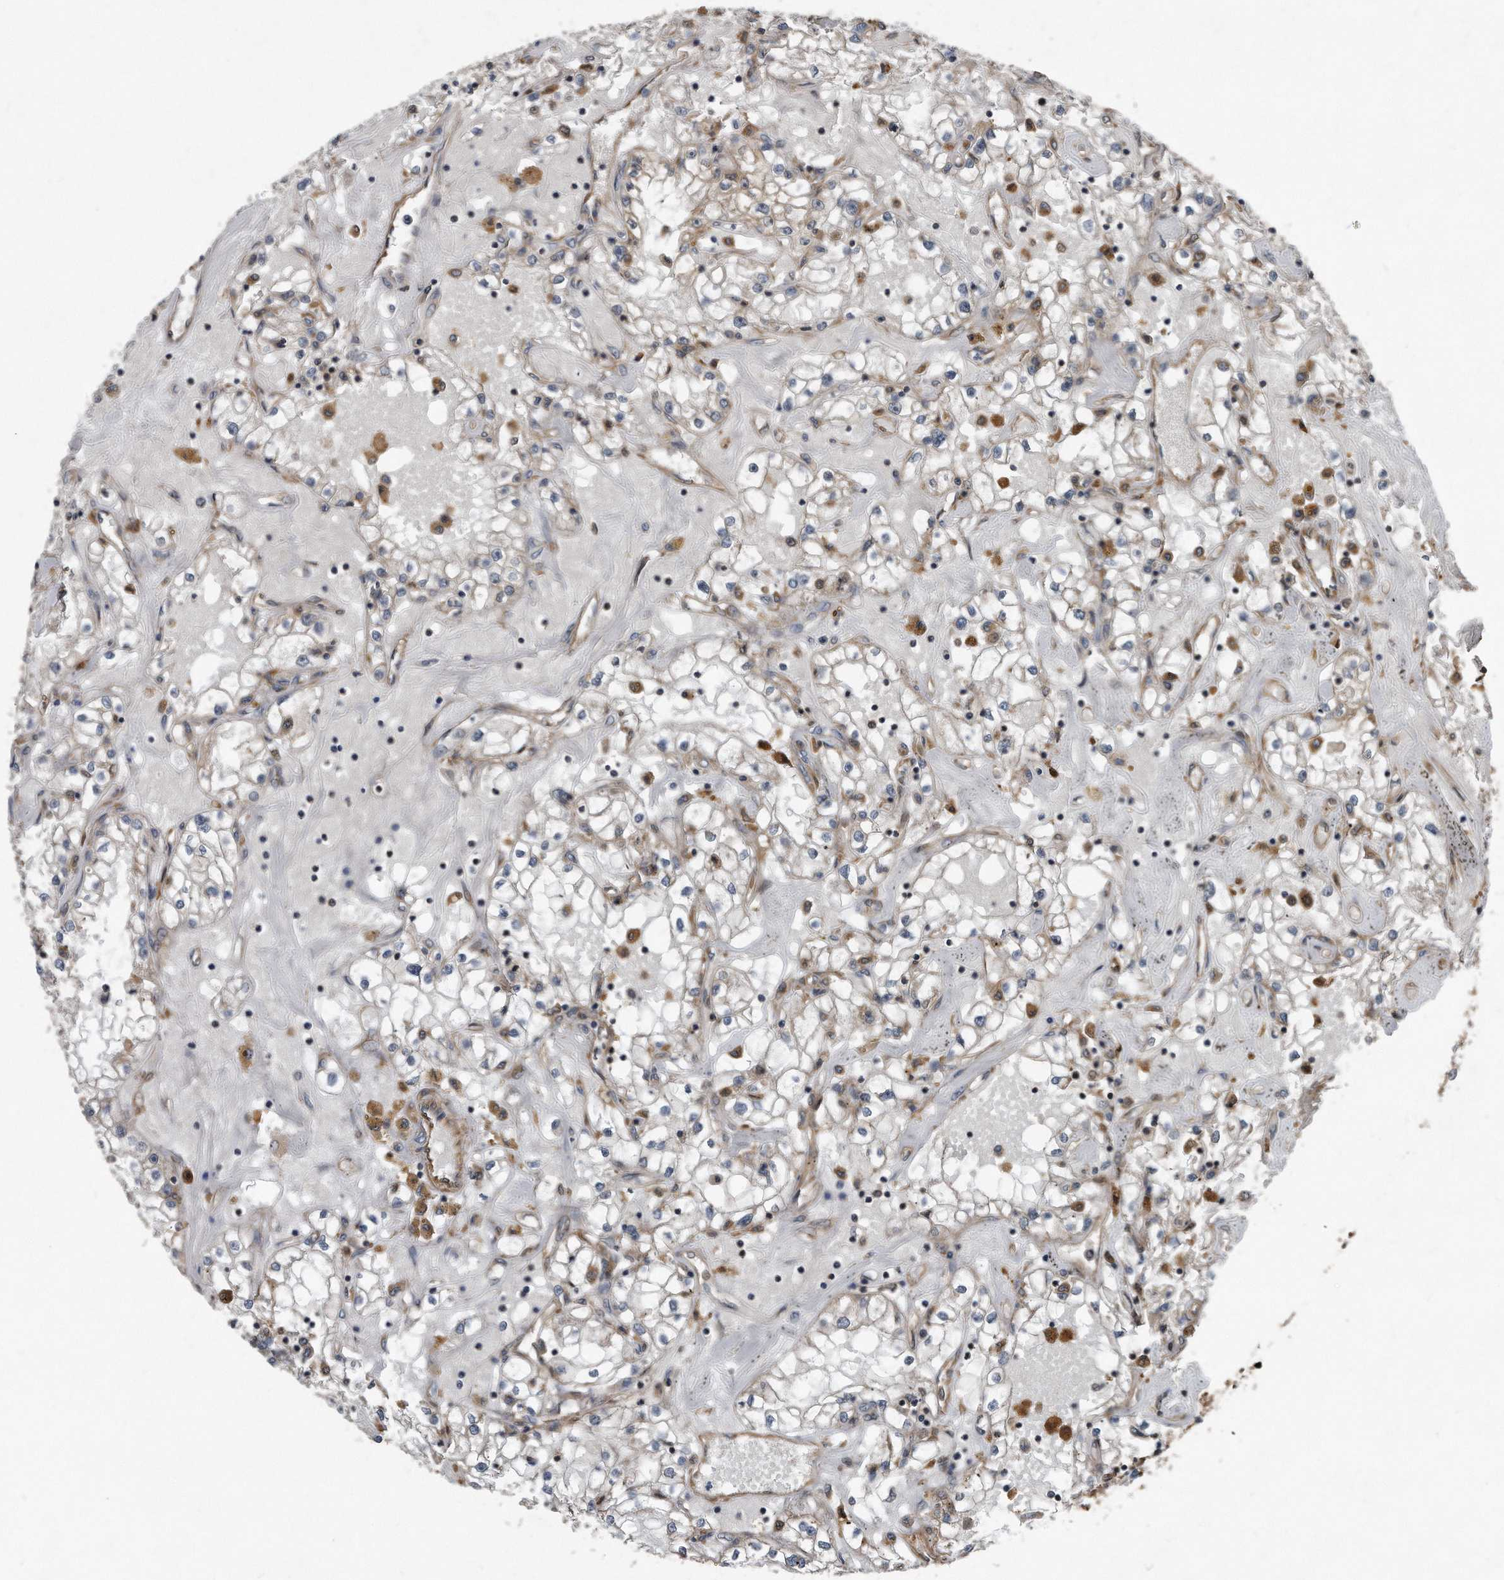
{"staining": {"intensity": "weak", "quantity": "25%-75%", "location": "cytoplasmic/membranous"}, "tissue": "renal cancer", "cell_type": "Tumor cells", "image_type": "cancer", "snomed": [{"axis": "morphology", "description": "Adenocarcinoma, NOS"}, {"axis": "topography", "description": "Kidney"}], "caption": "This histopathology image shows IHC staining of adenocarcinoma (renal), with low weak cytoplasmic/membranous positivity in approximately 25%-75% of tumor cells.", "gene": "FAM136A", "patient": {"sex": "male", "age": 56}}